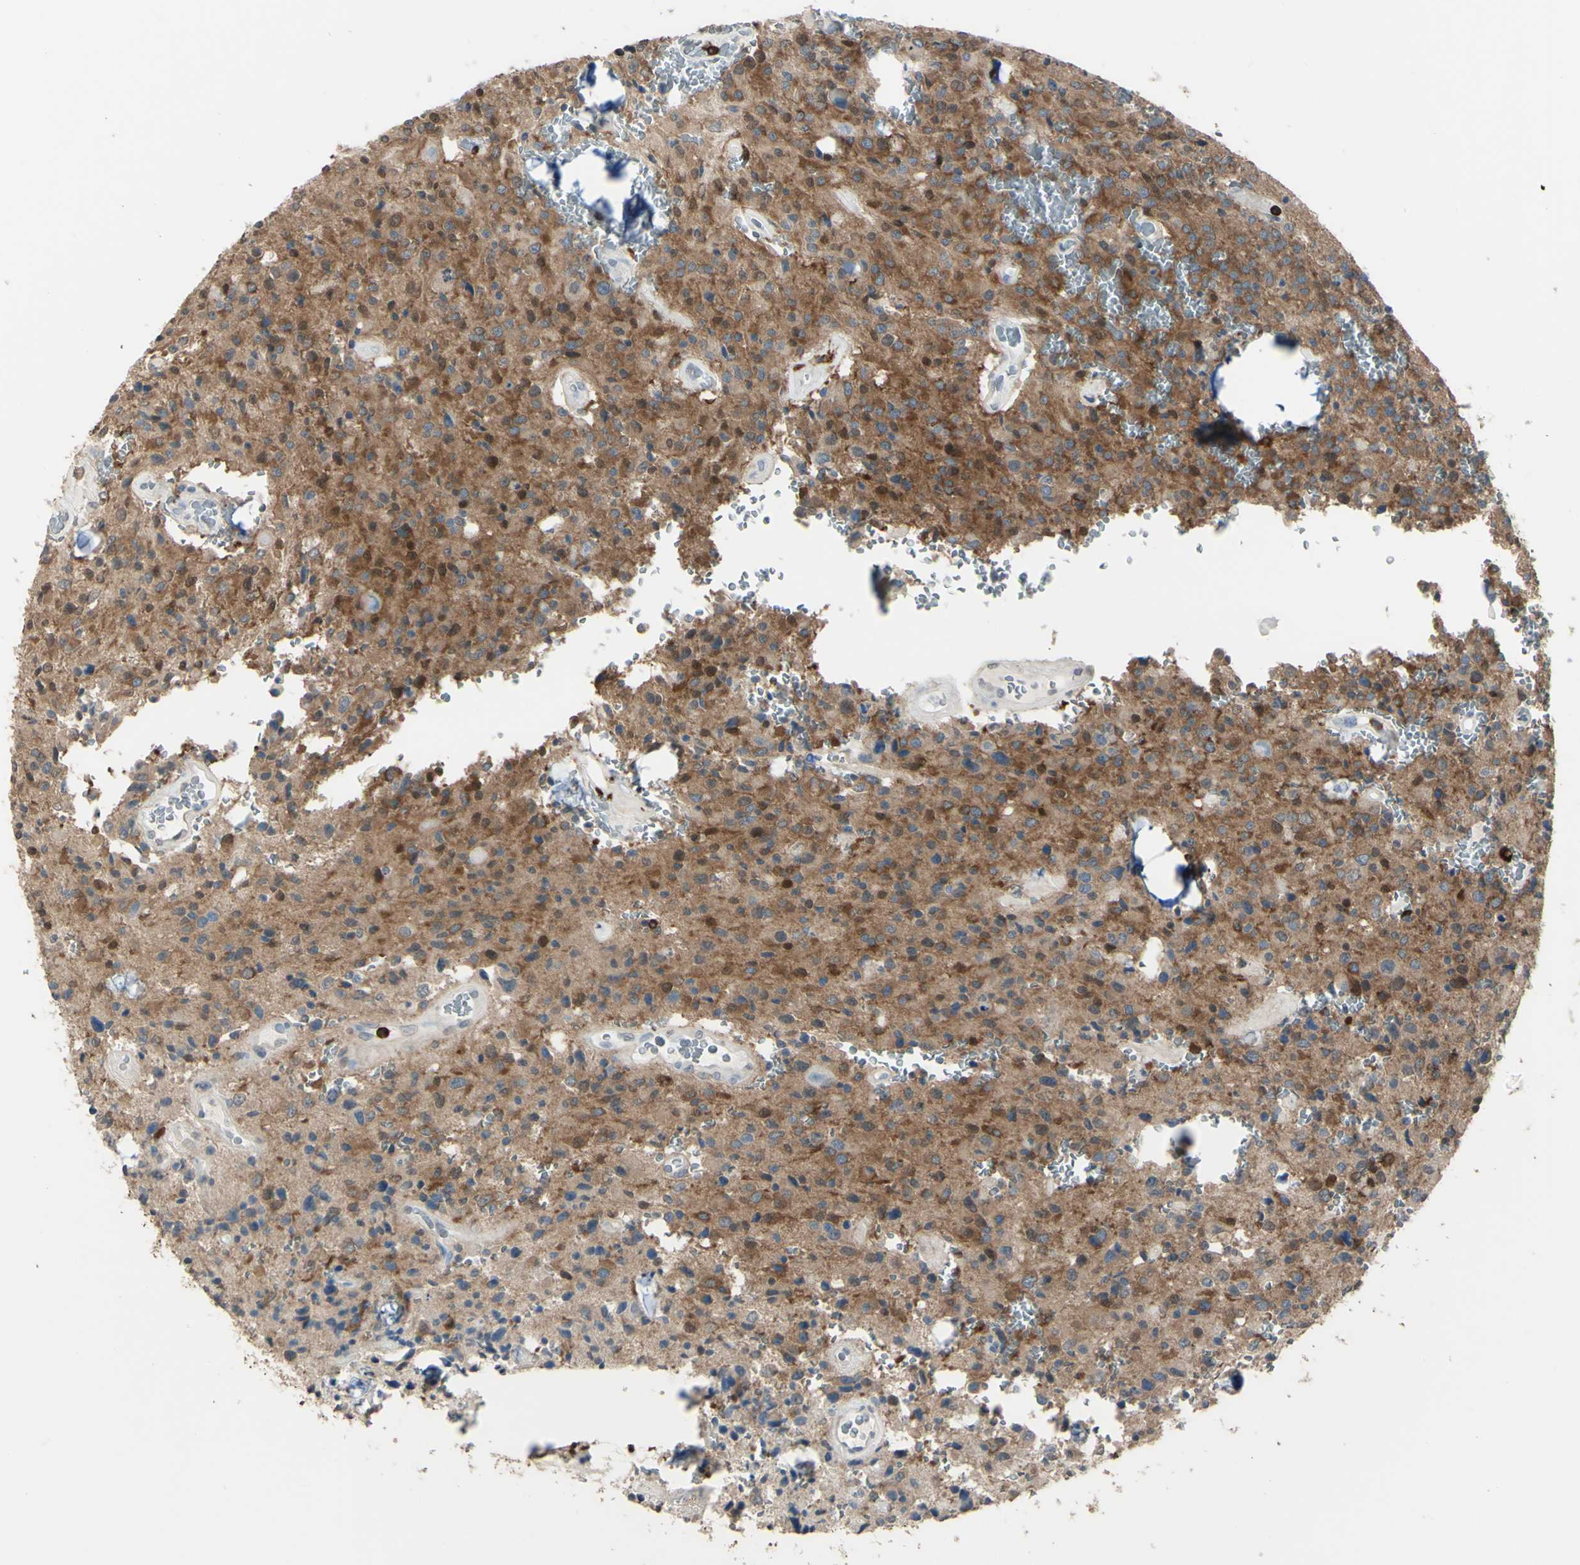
{"staining": {"intensity": "moderate", "quantity": ">75%", "location": "cytoplasmic/membranous,nuclear"}, "tissue": "glioma", "cell_type": "Tumor cells", "image_type": "cancer", "snomed": [{"axis": "morphology", "description": "Glioma, malignant, Low grade"}, {"axis": "topography", "description": "Brain"}], "caption": "Immunohistochemical staining of low-grade glioma (malignant) displays medium levels of moderate cytoplasmic/membranous and nuclear protein expression in about >75% of tumor cells. The staining was performed using DAB to visualize the protein expression in brown, while the nuclei were stained in blue with hematoxylin (Magnification: 20x).", "gene": "PSTPIP1", "patient": {"sex": "male", "age": 58}}